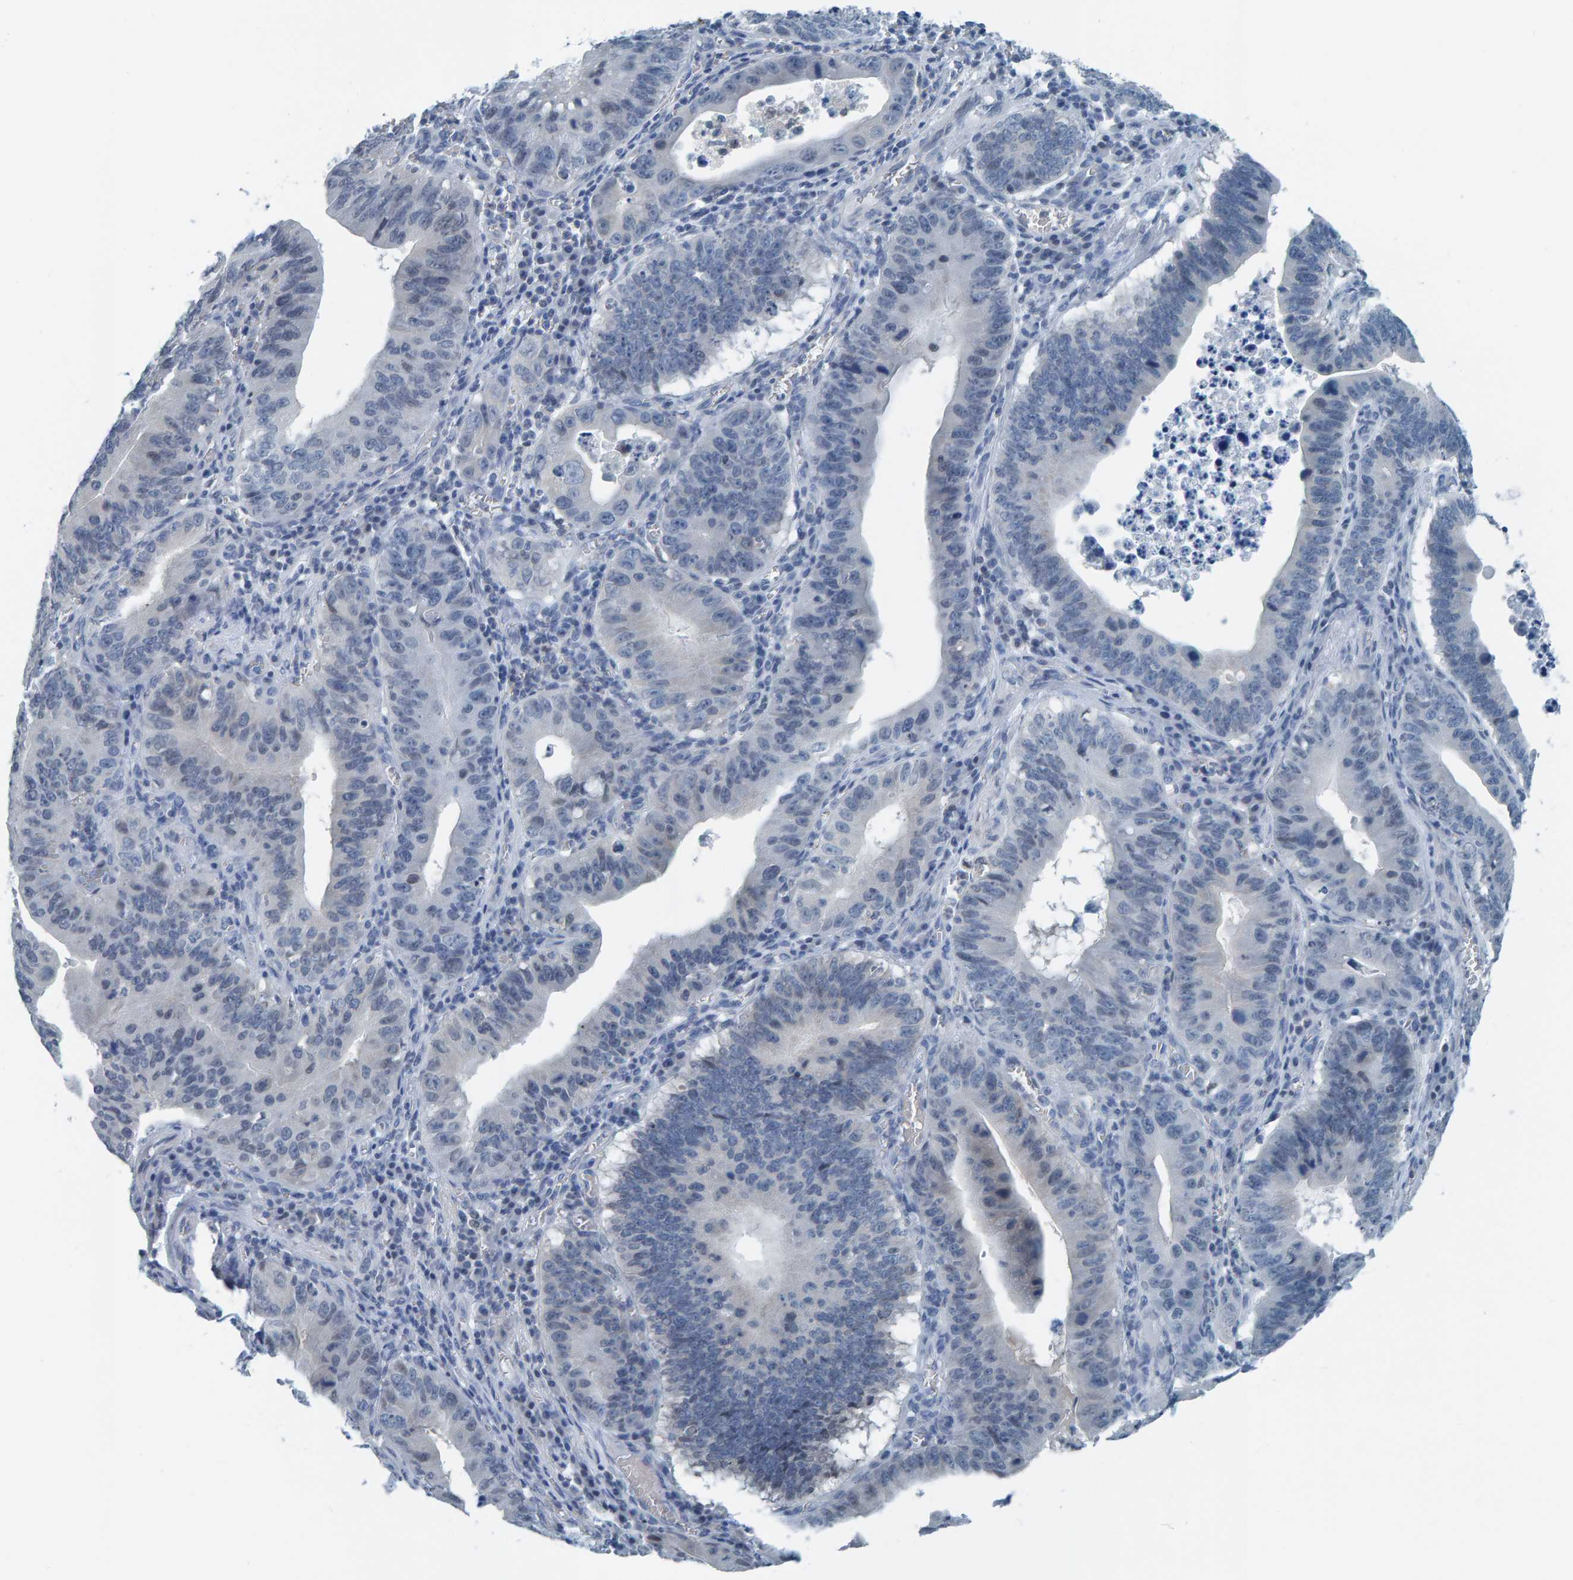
{"staining": {"intensity": "negative", "quantity": "none", "location": "none"}, "tissue": "stomach cancer", "cell_type": "Tumor cells", "image_type": "cancer", "snomed": [{"axis": "morphology", "description": "Adenocarcinoma, NOS"}, {"axis": "topography", "description": "Stomach"}, {"axis": "topography", "description": "Gastric cardia"}], "caption": "A histopathology image of stomach cancer stained for a protein demonstrates no brown staining in tumor cells. Brightfield microscopy of IHC stained with DAB (3,3'-diaminobenzidine) (brown) and hematoxylin (blue), captured at high magnification.", "gene": "CNP", "patient": {"sex": "male", "age": 59}}